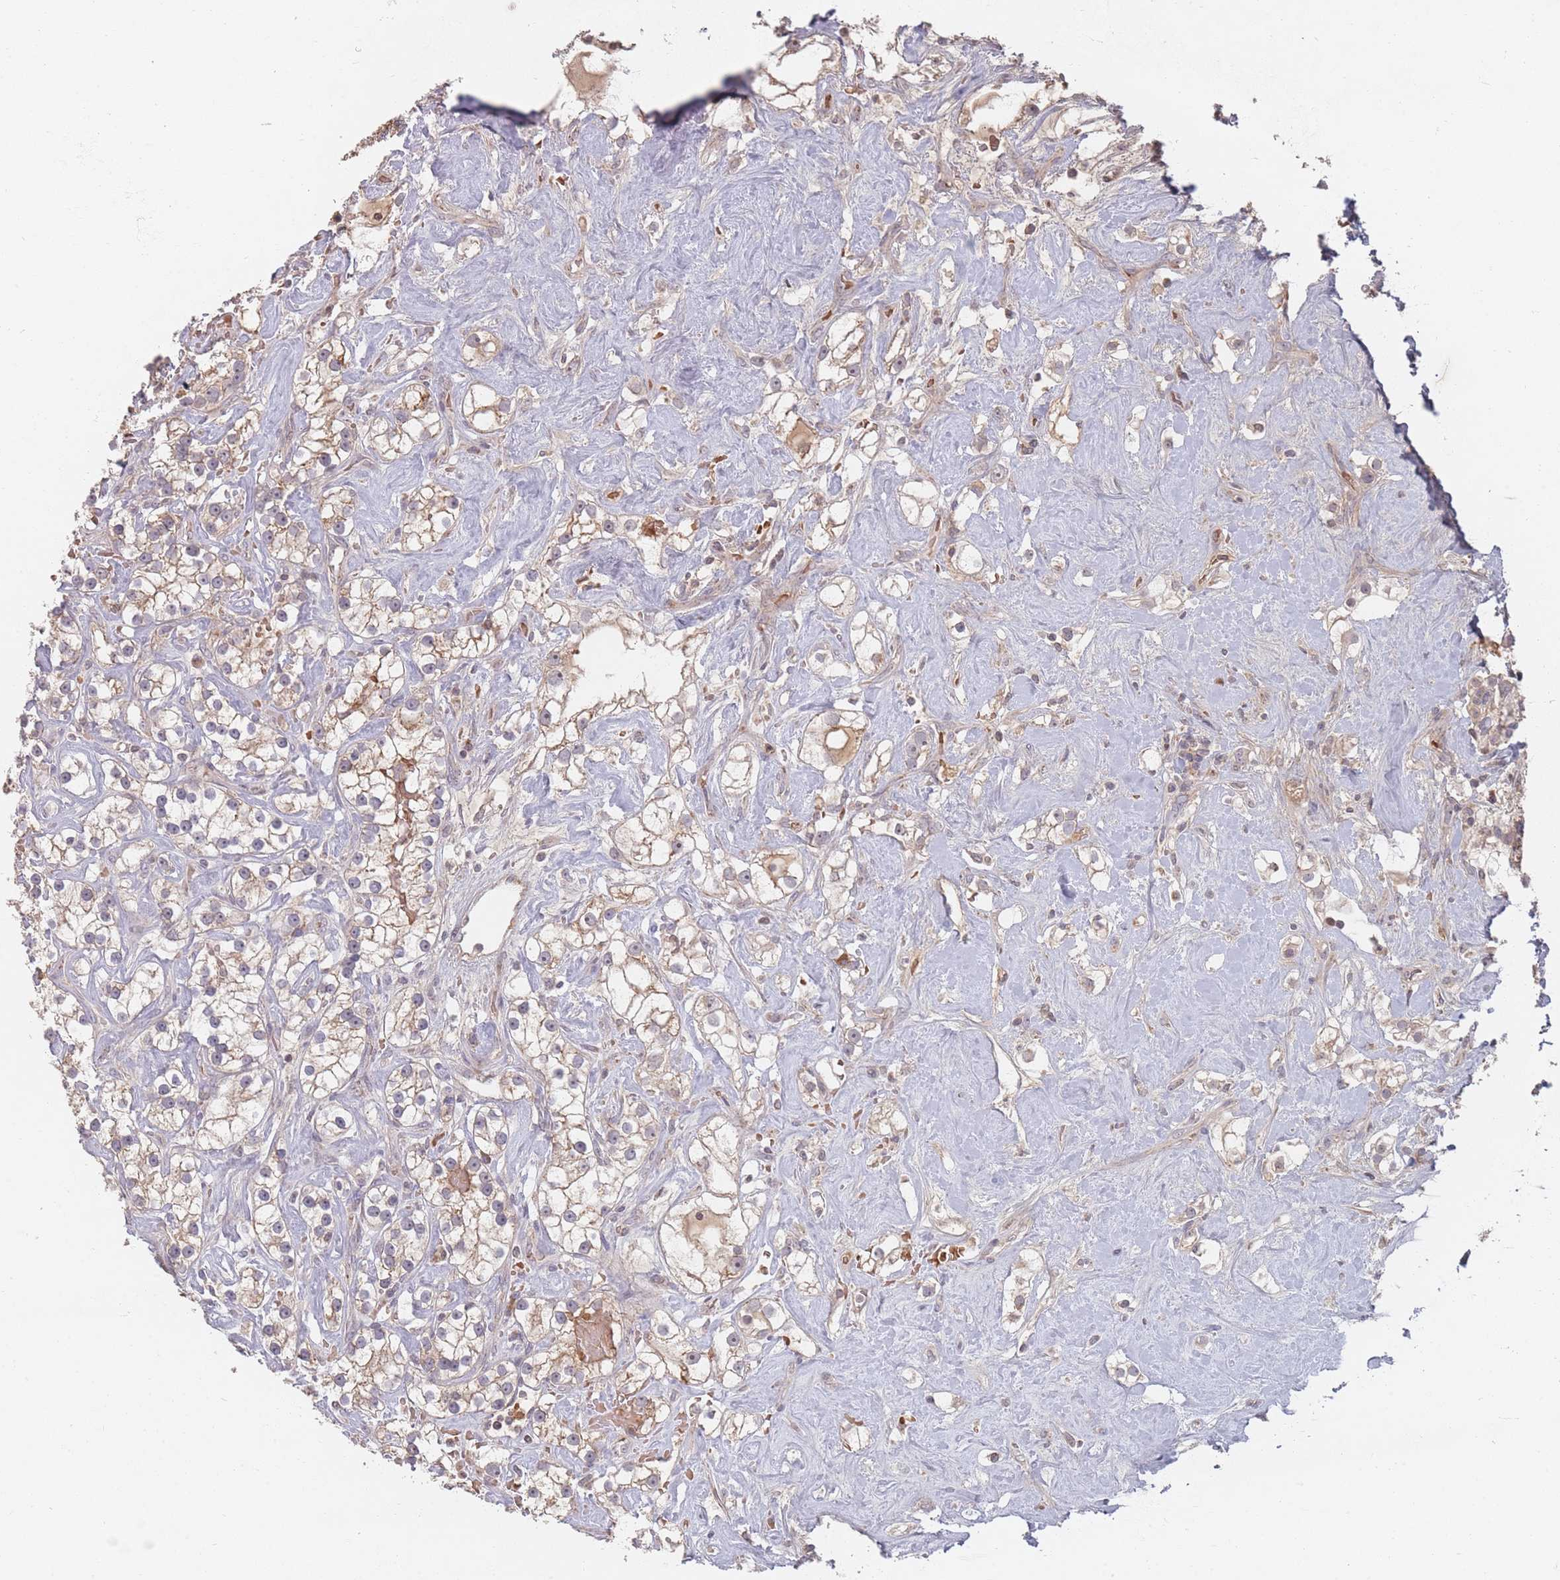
{"staining": {"intensity": "weak", "quantity": ">75%", "location": "cytoplasmic/membranous"}, "tissue": "renal cancer", "cell_type": "Tumor cells", "image_type": "cancer", "snomed": [{"axis": "morphology", "description": "Adenocarcinoma, NOS"}, {"axis": "topography", "description": "Kidney"}], "caption": "Adenocarcinoma (renal) stained for a protein (brown) displays weak cytoplasmic/membranous positive positivity in approximately >75% of tumor cells.", "gene": "OR2M4", "patient": {"sex": "male", "age": 77}}